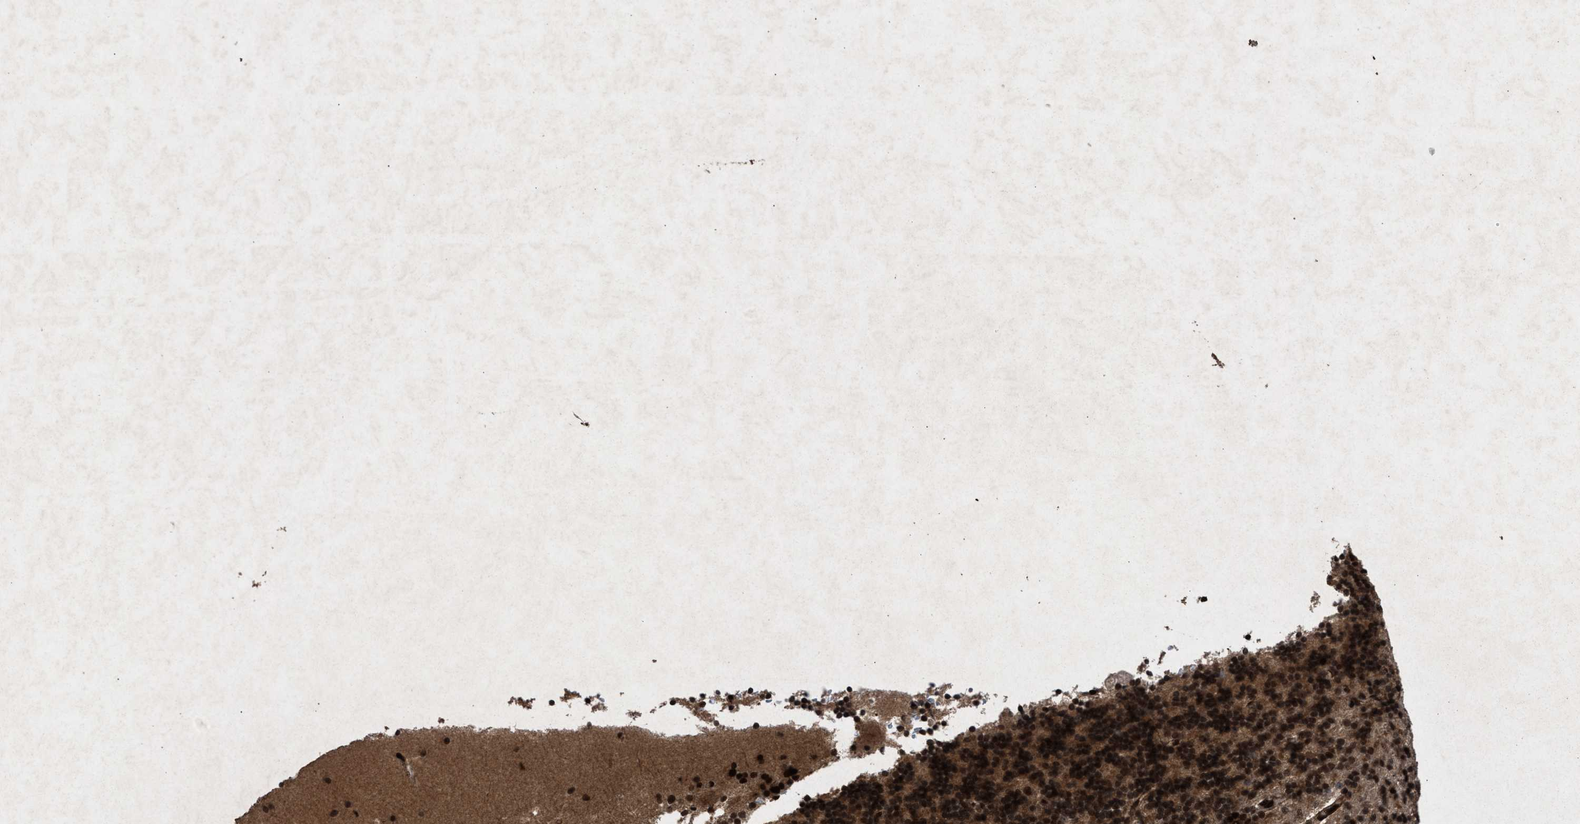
{"staining": {"intensity": "strong", "quantity": ">75%", "location": "cytoplasmic/membranous,nuclear"}, "tissue": "cerebellum", "cell_type": "Cells in granular layer", "image_type": "normal", "snomed": [{"axis": "morphology", "description": "Normal tissue, NOS"}, {"axis": "topography", "description": "Cerebellum"}], "caption": "Brown immunohistochemical staining in unremarkable human cerebellum demonstrates strong cytoplasmic/membranous,nuclear staining in about >75% of cells in granular layer.", "gene": "WIZ", "patient": {"sex": "female", "age": 19}}